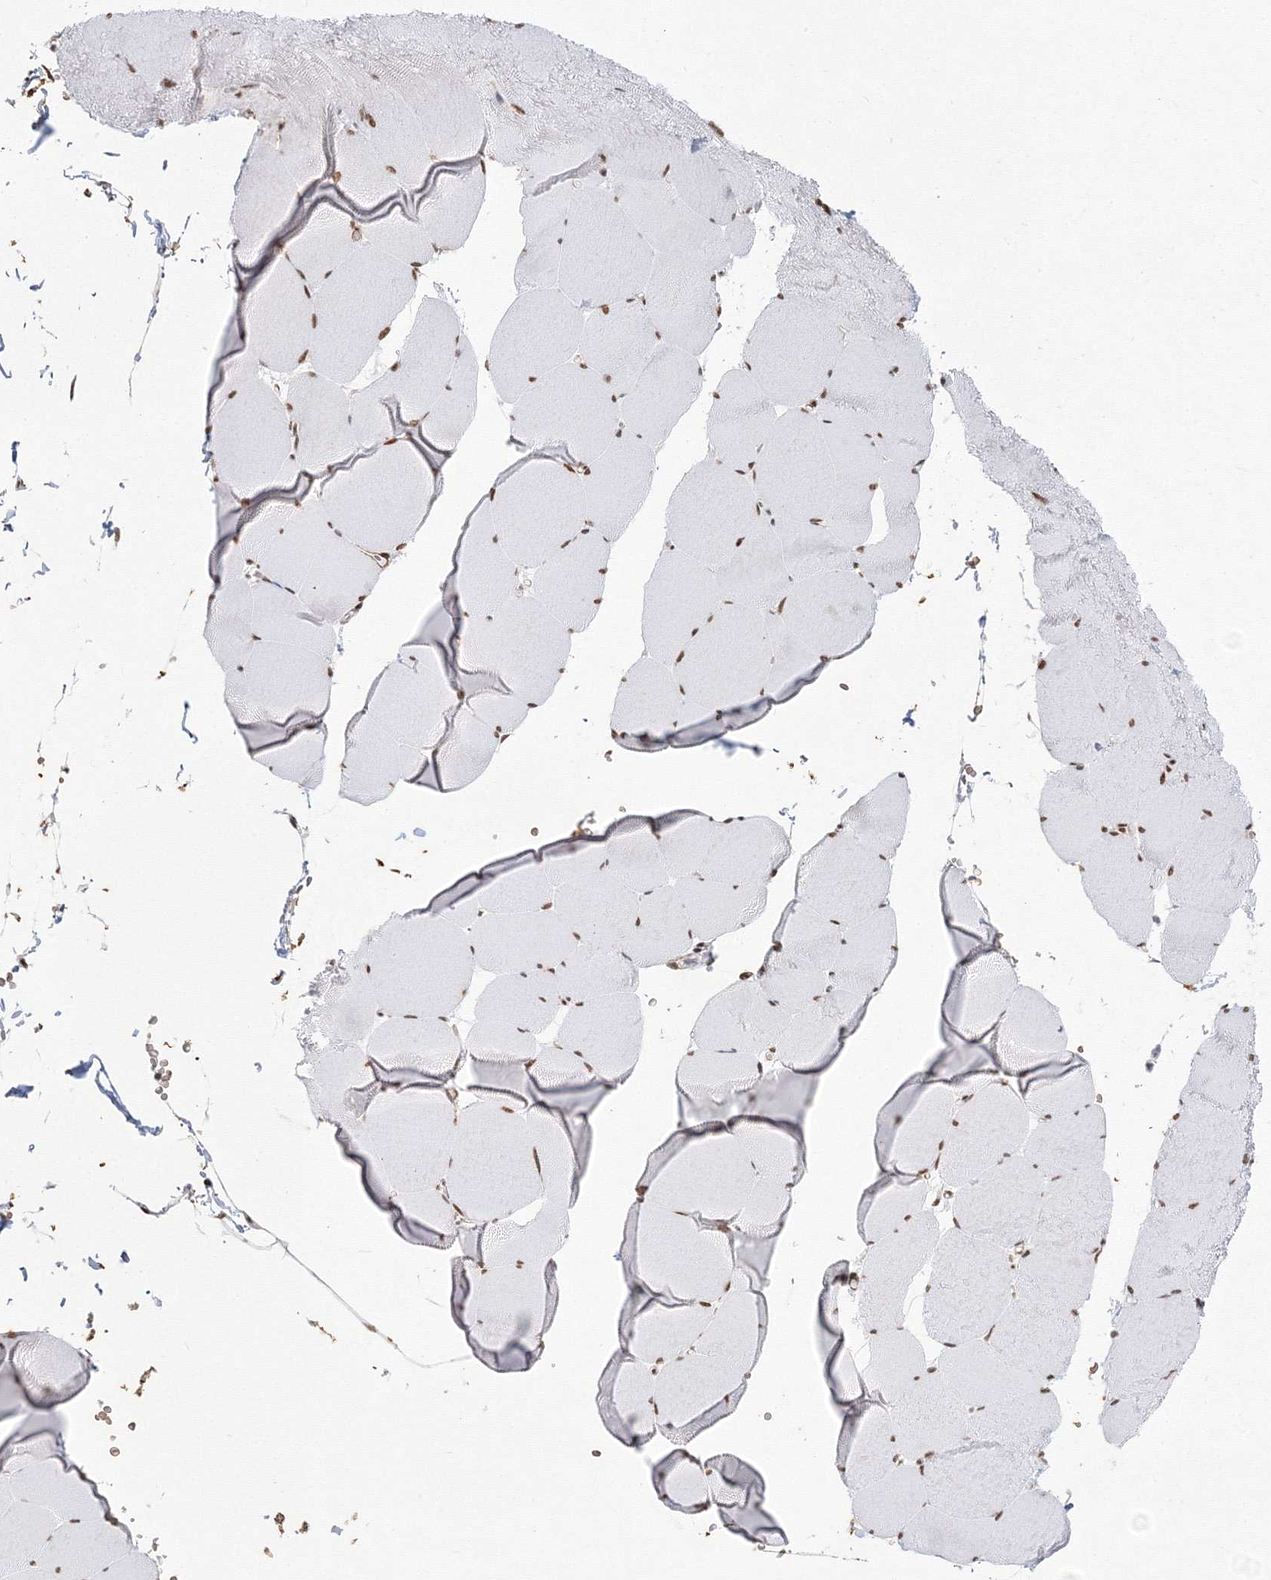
{"staining": {"intensity": "moderate", "quantity": ">75%", "location": "nuclear"}, "tissue": "skeletal muscle", "cell_type": "Myocytes", "image_type": "normal", "snomed": [{"axis": "morphology", "description": "Normal tissue, NOS"}, {"axis": "topography", "description": "Skeletal muscle"}, {"axis": "topography", "description": "Head-Neck"}], "caption": "Immunohistochemical staining of benign skeletal muscle reveals medium levels of moderate nuclear positivity in approximately >75% of myocytes. The protein is stained brown, and the nuclei are stained in blue (DAB IHC with brightfield microscopy, high magnification).", "gene": "ZNF638", "patient": {"sex": "male", "age": 66}}